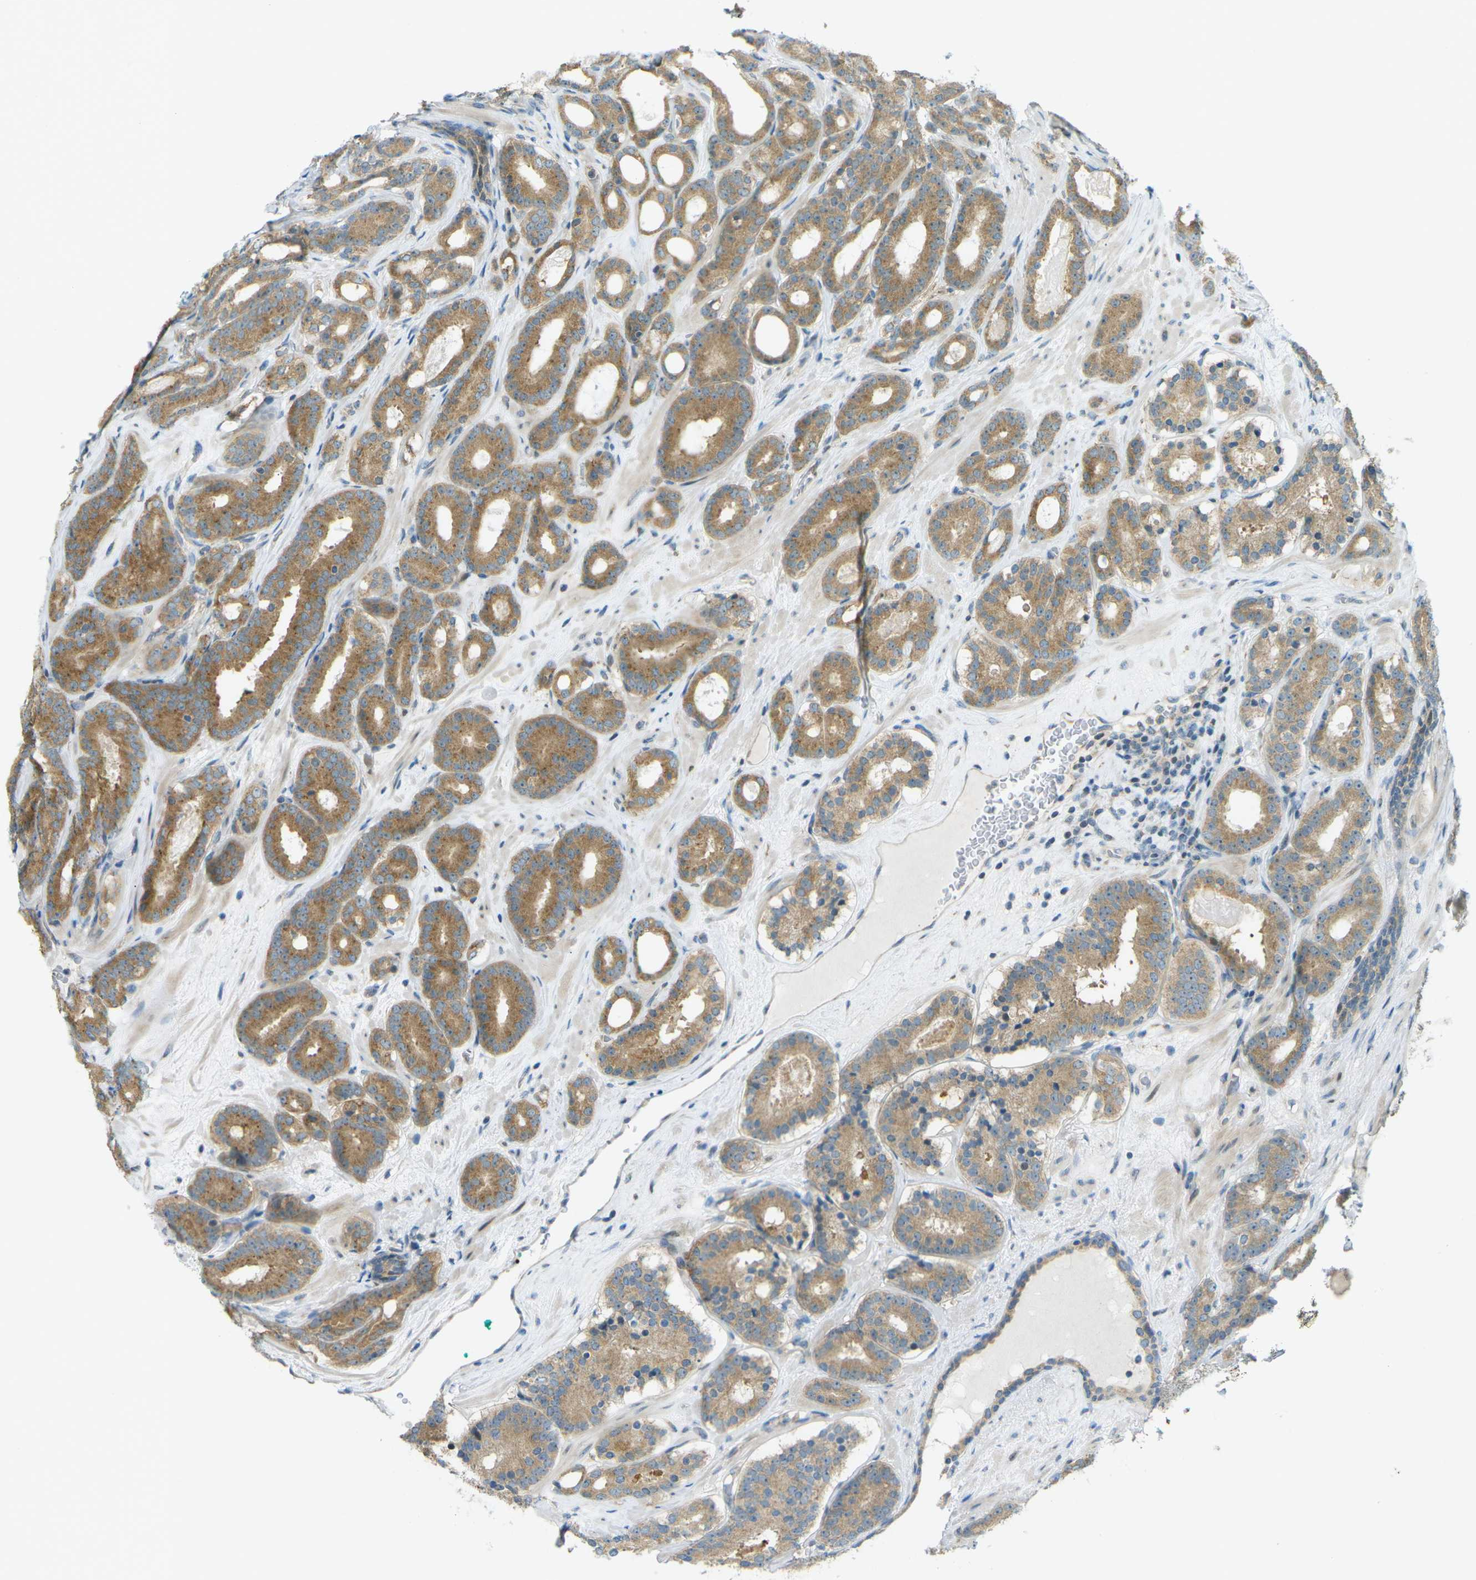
{"staining": {"intensity": "moderate", "quantity": ">75%", "location": "cytoplasmic/membranous"}, "tissue": "prostate cancer", "cell_type": "Tumor cells", "image_type": "cancer", "snomed": [{"axis": "morphology", "description": "Adenocarcinoma, High grade"}, {"axis": "topography", "description": "Prostate"}], "caption": "Tumor cells display medium levels of moderate cytoplasmic/membranous expression in approximately >75% of cells in human prostate cancer.", "gene": "CCDC186", "patient": {"sex": "male", "age": 60}}